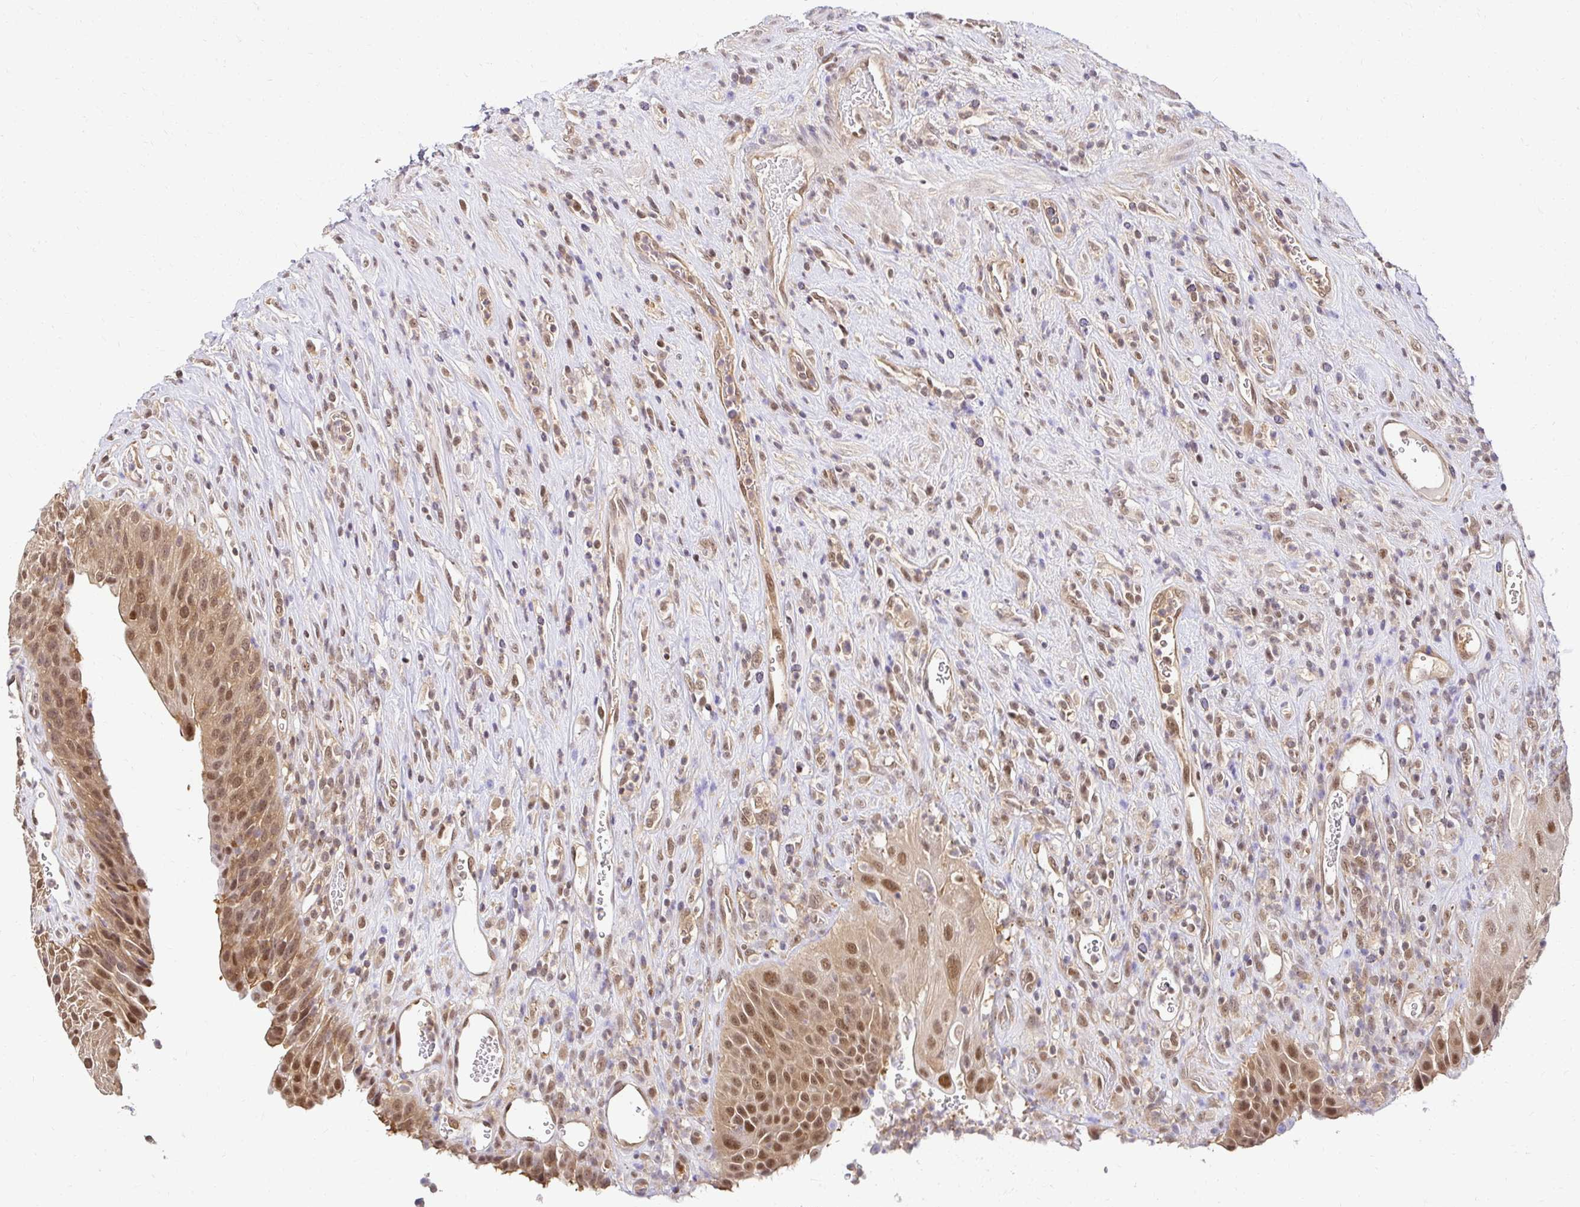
{"staining": {"intensity": "moderate", "quantity": ">75%", "location": "cytoplasmic/membranous,nuclear"}, "tissue": "urinary bladder", "cell_type": "Urothelial cells", "image_type": "normal", "snomed": [{"axis": "morphology", "description": "Normal tissue, NOS"}, {"axis": "topography", "description": "Urinary bladder"}], "caption": "Protein staining demonstrates moderate cytoplasmic/membranous,nuclear positivity in approximately >75% of urothelial cells in normal urinary bladder.", "gene": "PSMA4", "patient": {"sex": "female", "age": 56}}